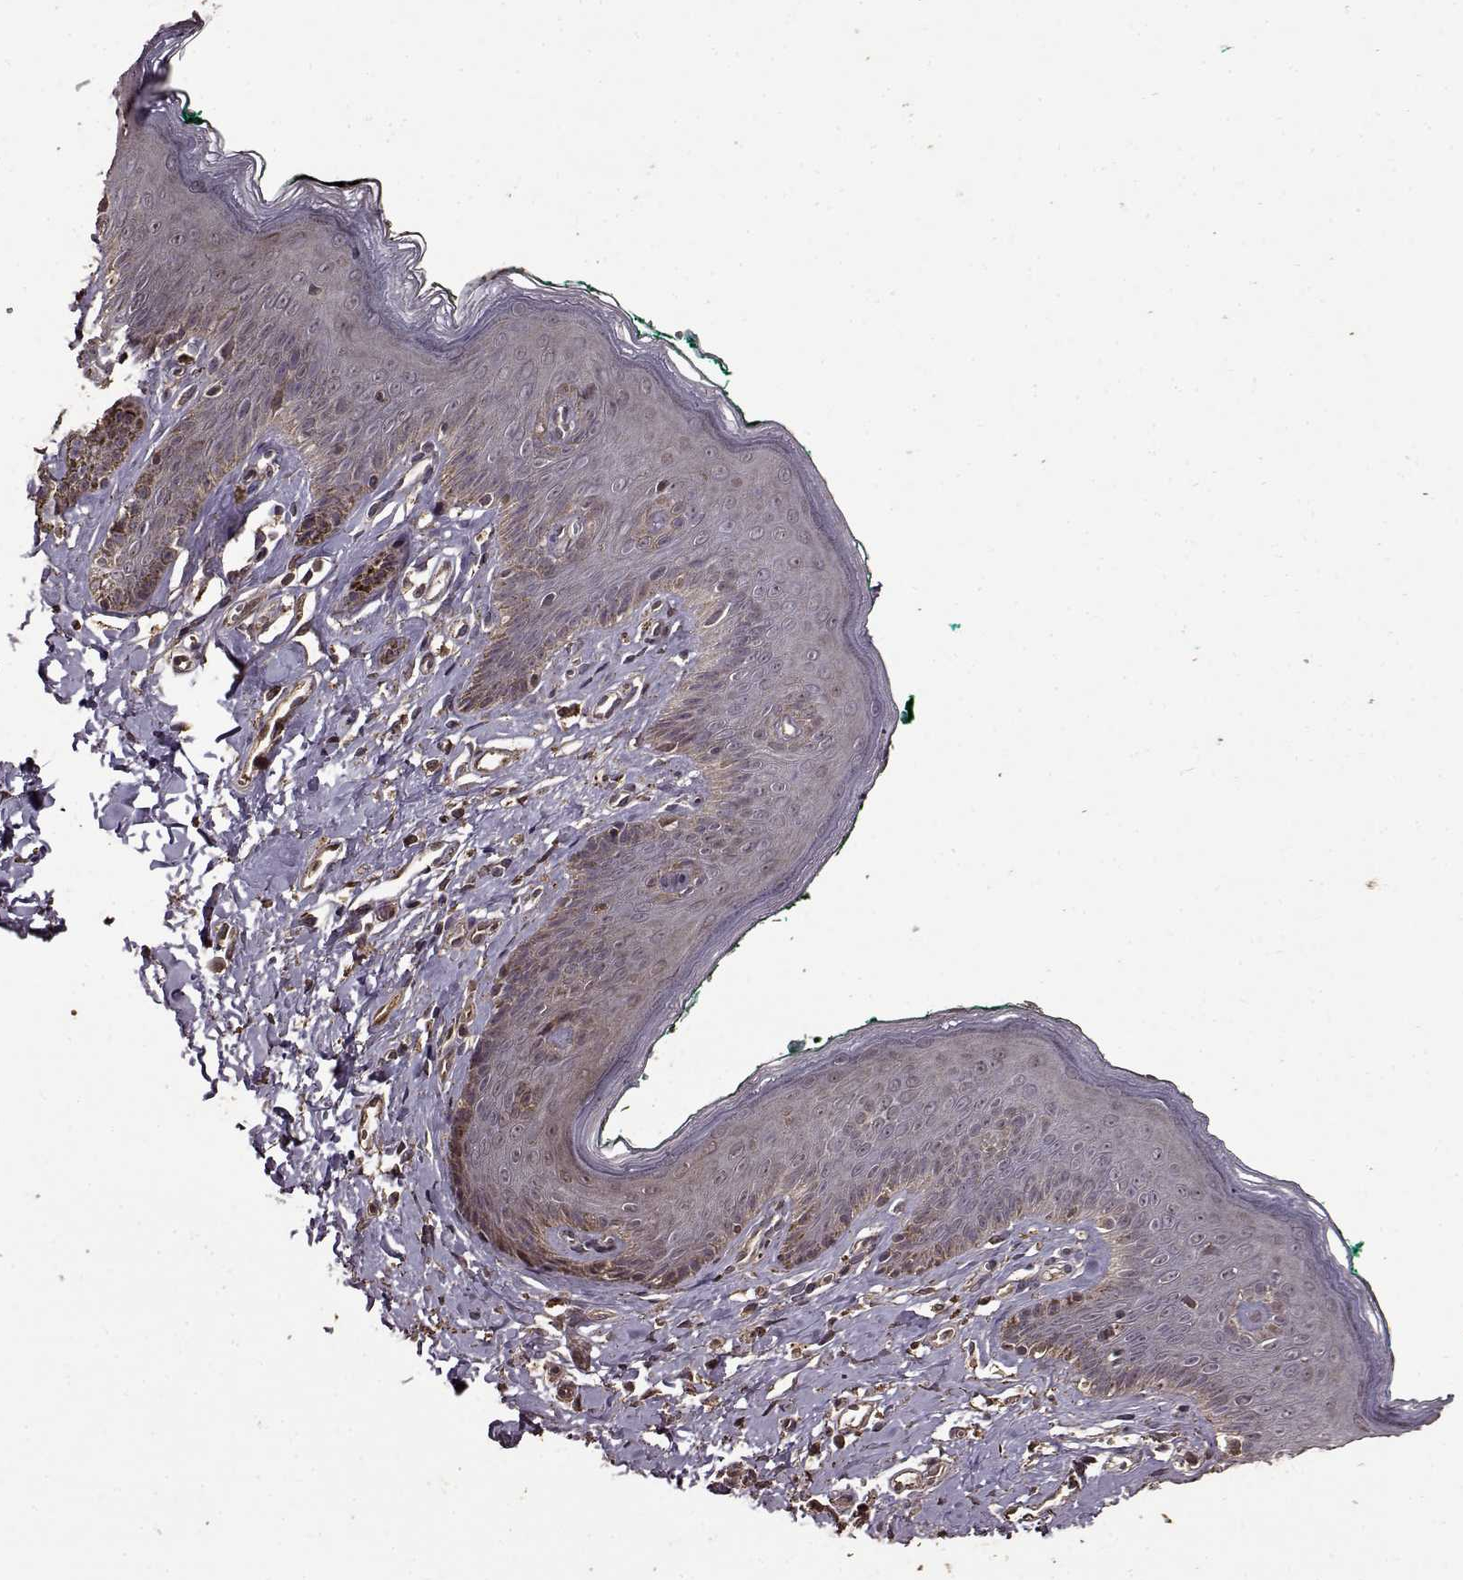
{"staining": {"intensity": "moderate", "quantity": "<25%", "location": "cytoplasmic/membranous"}, "tissue": "skin", "cell_type": "Epidermal cells", "image_type": "normal", "snomed": [{"axis": "morphology", "description": "Normal tissue, NOS"}, {"axis": "topography", "description": "Vulva"}], "caption": "Immunohistochemistry (IHC) (DAB) staining of benign skin shows moderate cytoplasmic/membranous protein positivity in about <25% of epidermal cells. The staining was performed using DAB (3,3'-diaminobenzidine) to visualize the protein expression in brown, while the nuclei were stained in blue with hematoxylin (Magnification: 20x).", "gene": "FBXW11", "patient": {"sex": "female", "age": 66}}